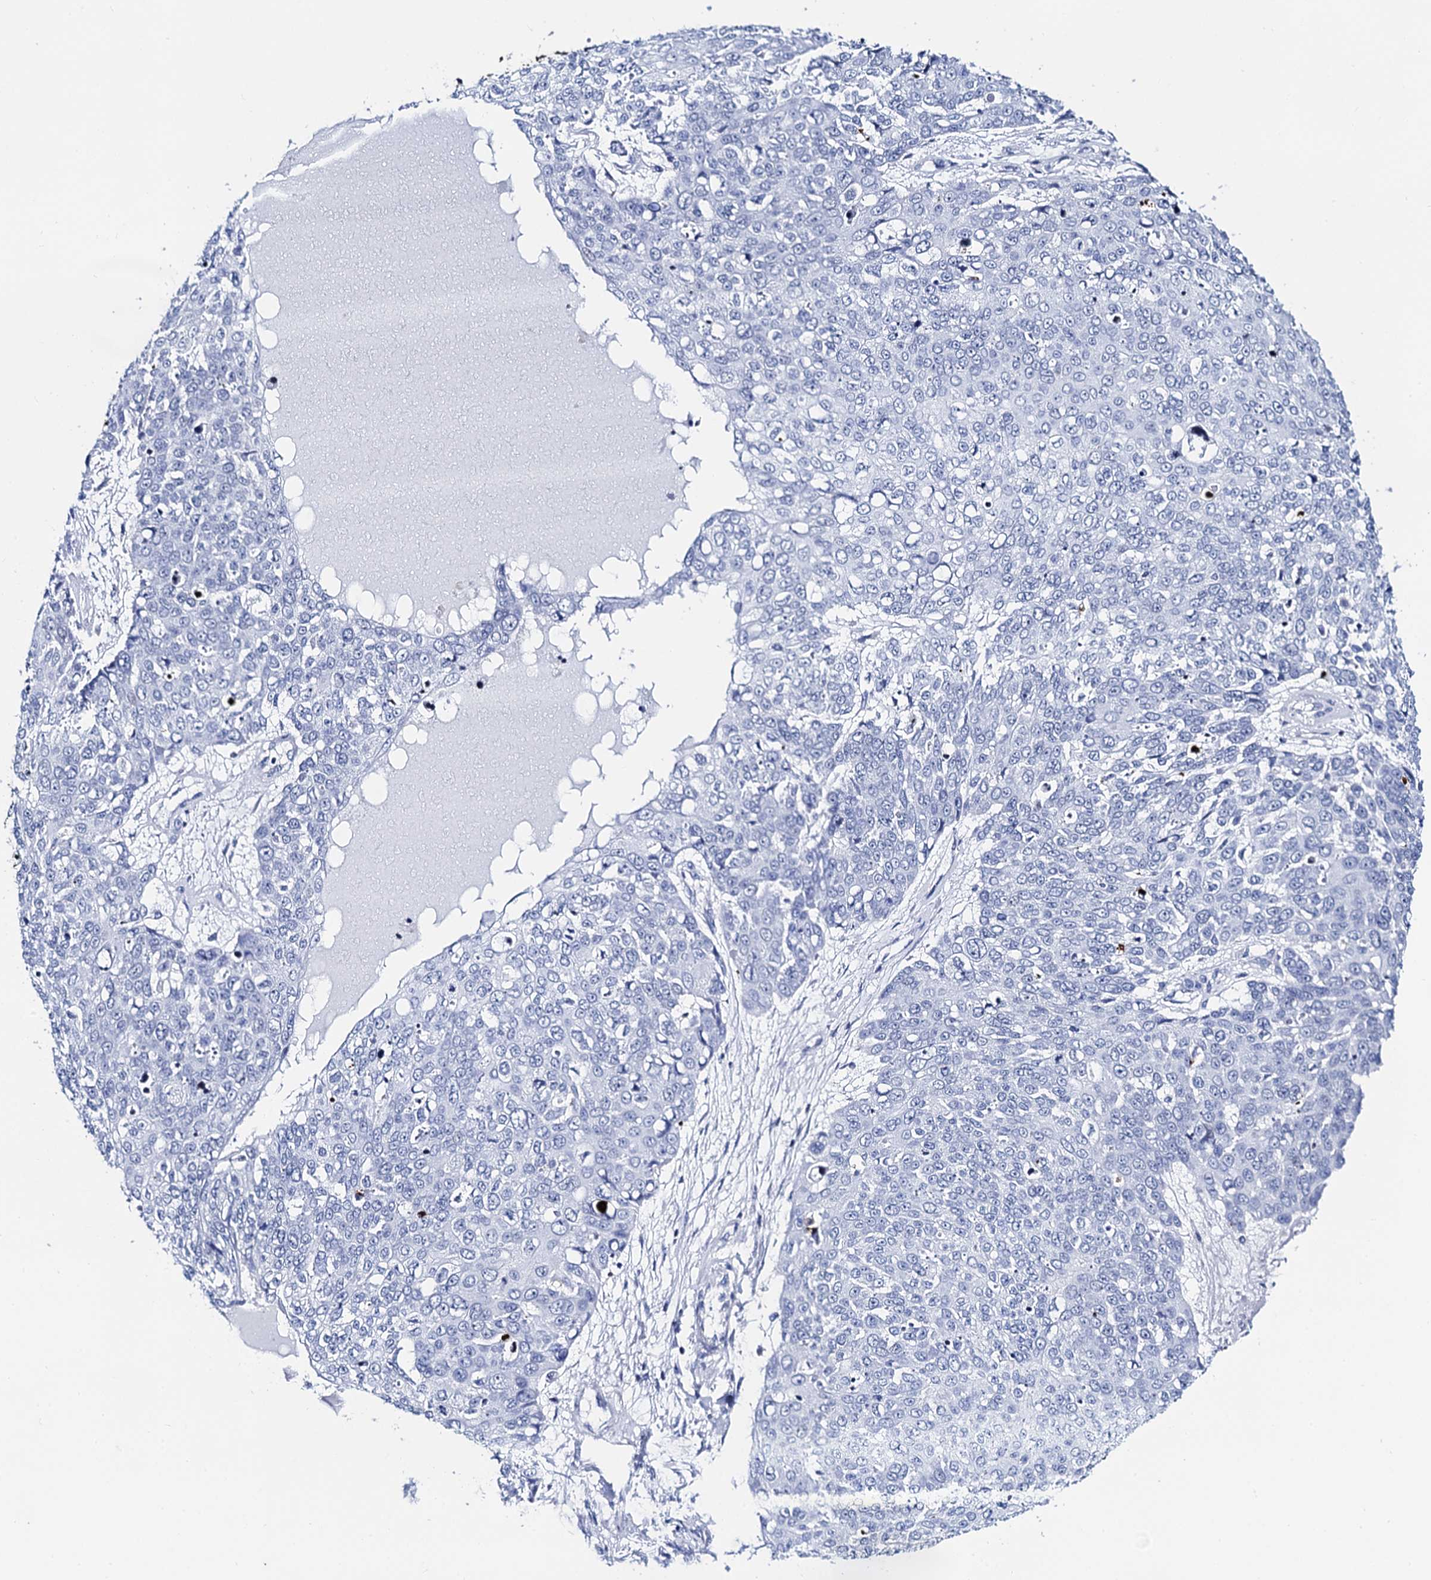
{"staining": {"intensity": "negative", "quantity": "none", "location": "none"}, "tissue": "skin cancer", "cell_type": "Tumor cells", "image_type": "cancer", "snomed": [{"axis": "morphology", "description": "Squamous cell carcinoma, NOS"}, {"axis": "topography", "description": "Skin"}], "caption": "An image of human squamous cell carcinoma (skin) is negative for staining in tumor cells.", "gene": "ACADSB", "patient": {"sex": "male", "age": 71}}